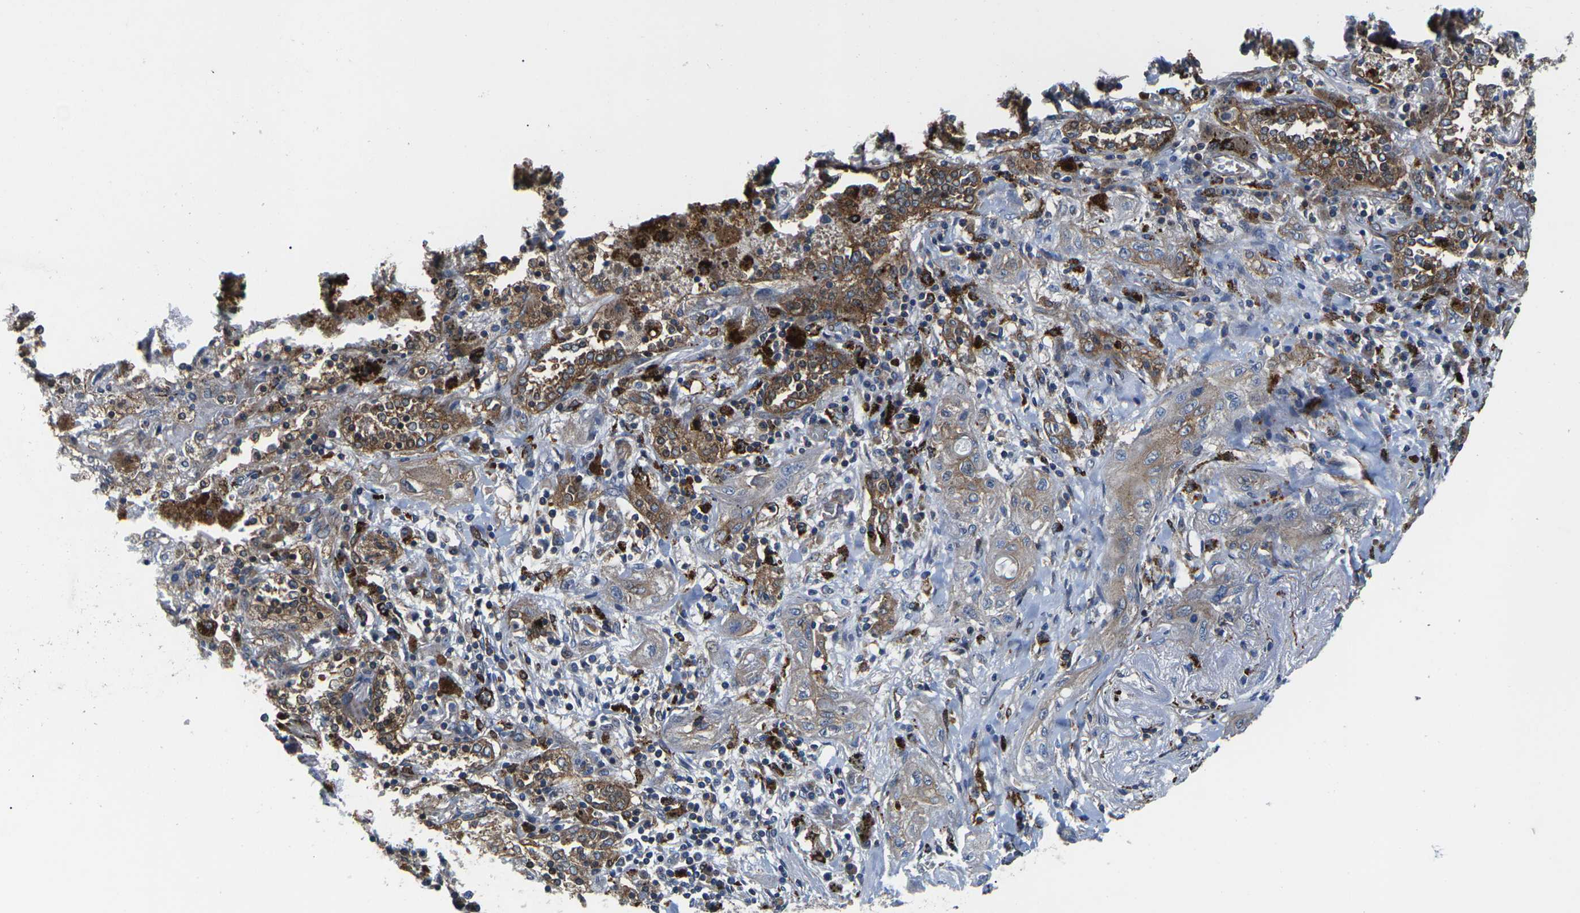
{"staining": {"intensity": "moderate", "quantity": ">75%", "location": "cytoplasmic/membranous"}, "tissue": "lung cancer", "cell_type": "Tumor cells", "image_type": "cancer", "snomed": [{"axis": "morphology", "description": "Squamous cell carcinoma, NOS"}, {"axis": "topography", "description": "Lung"}], "caption": "Lung squamous cell carcinoma tissue reveals moderate cytoplasmic/membranous positivity in about >75% of tumor cells", "gene": "DLG1", "patient": {"sex": "female", "age": 47}}